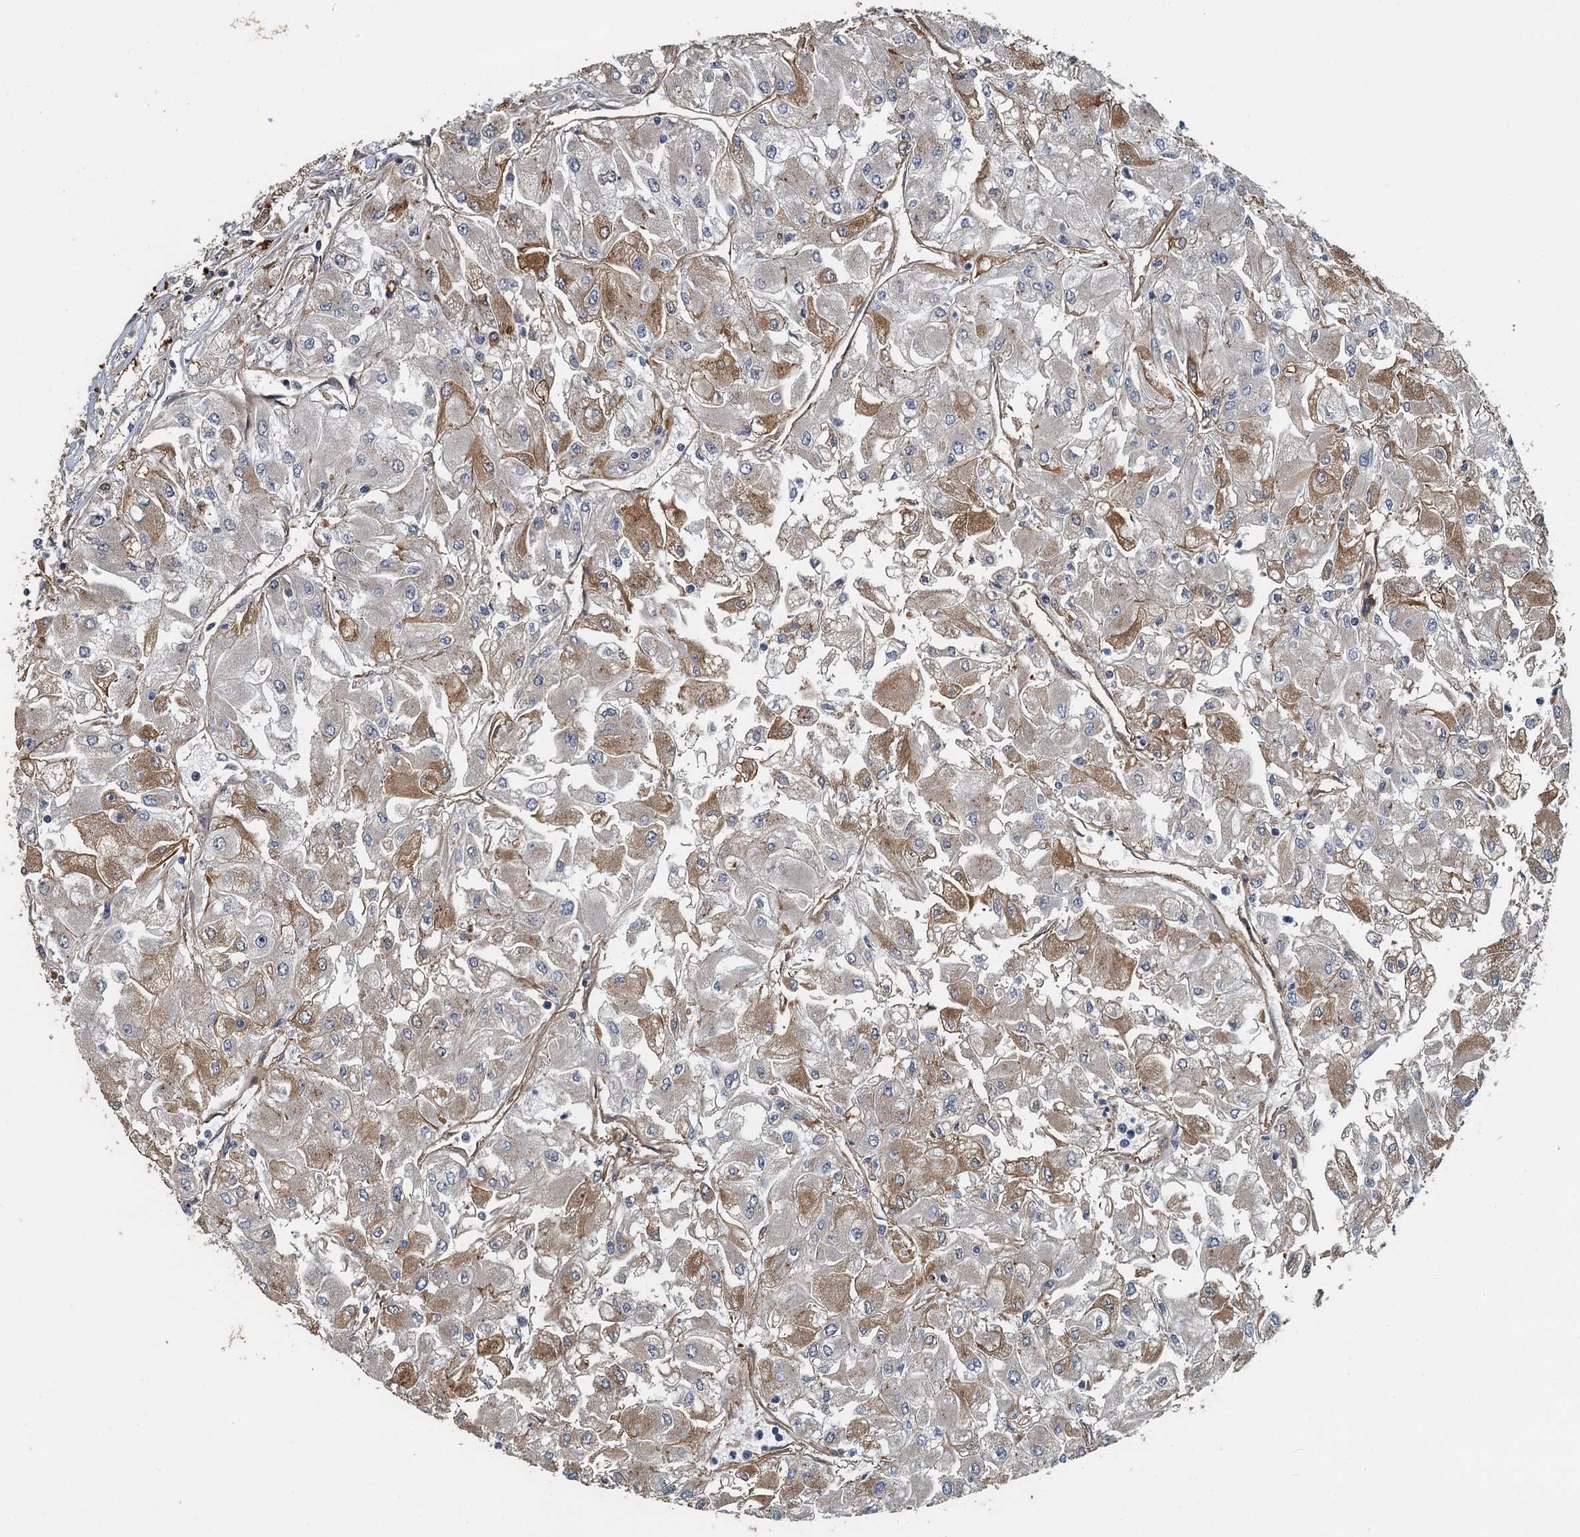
{"staining": {"intensity": "moderate", "quantity": "25%-75%", "location": "cytoplasmic/membranous"}, "tissue": "renal cancer", "cell_type": "Tumor cells", "image_type": "cancer", "snomed": [{"axis": "morphology", "description": "Adenocarcinoma, NOS"}, {"axis": "topography", "description": "Kidney"}], "caption": "Protein staining shows moderate cytoplasmic/membranous staining in approximately 25%-75% of tumor cells in renal cancer.", "gene": "AGRN", "patient": {"sex": "male", "age": 80}}